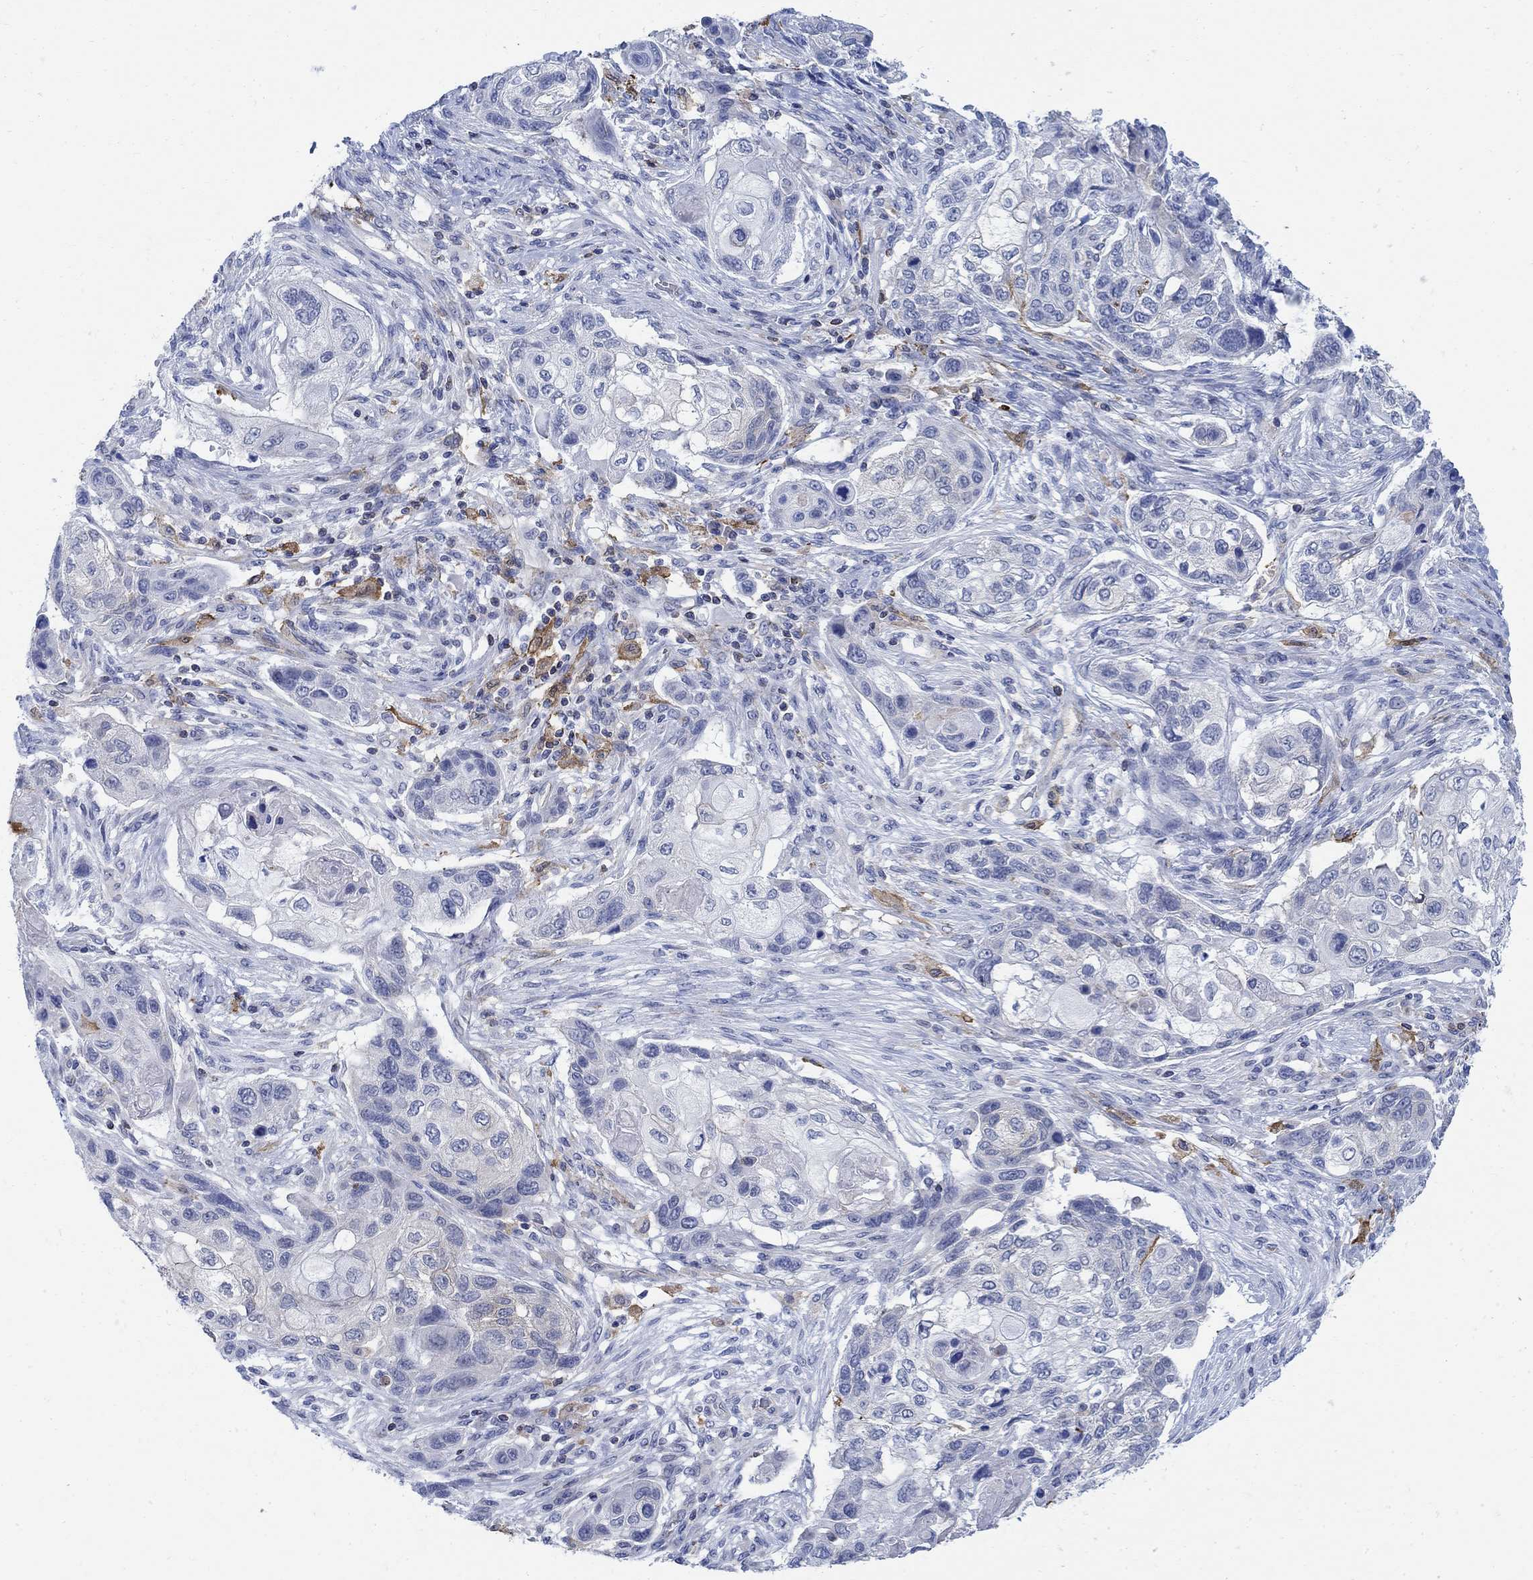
{"staining": {"intensity": "weak", "quantity": "<25%", "location": "cytoplasmic/membranous"}, "tissue": "lung cancer", "cell_type": "Tumor cells", "image_type": "cancer", "snomed": [{"axis": "morphology", "description": "Normal tissue, NOS"}, {"axis": "morphology", "description": "Squamous cell carcinoma, NOS"}, {"axis": "topography", "description": "Bronchus"}, {"axis": "topography", "description": "Lung"}], "caption": "Tumor cells are negative for brown protein staining in squamous cell carcinoma (lung).", "gene": "PHF21B", "patient": {"sex": "male", "age": 69}}